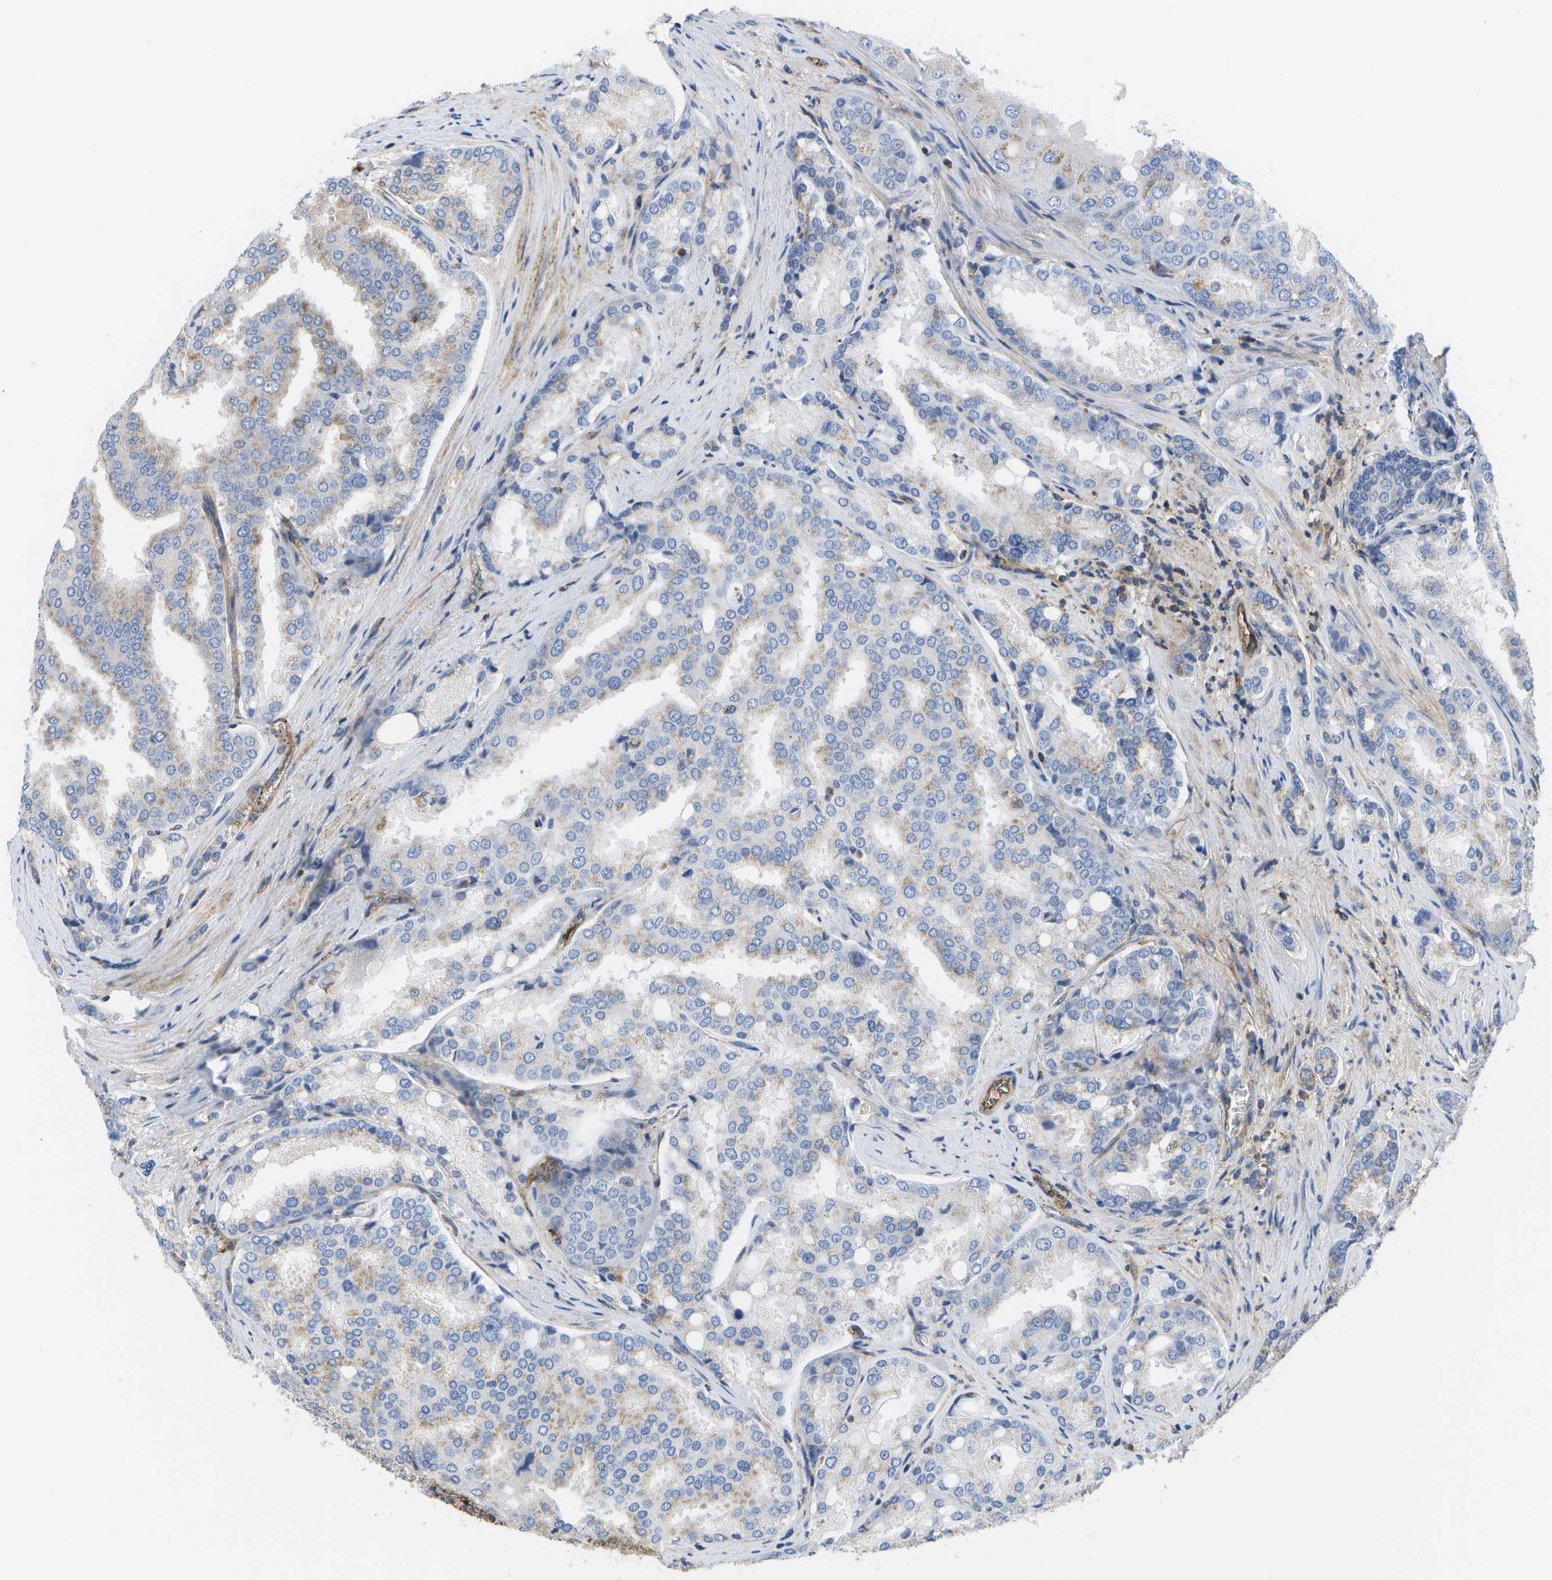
{"staining": {"intensity": "weak", "quantity": "<25%", "location": "cytoplasmic/membranous"}, "tissue": "prostate cancer", "cell_type": "Tumor cells", "image_type": "cancer", "snomed": [{"axis": "morphology", "description": "Adenocarcinoma, High grade"}, {"axis": "topography", "description": "Prostate"}], "caption": "This is a photomicrograph of immunohistochemistry staining of prostate high-grade adenocarcinoma, which shows no positivity in tumor cells.", "gene": "BST2", "patient": {"sex": "male", "age": 50}}